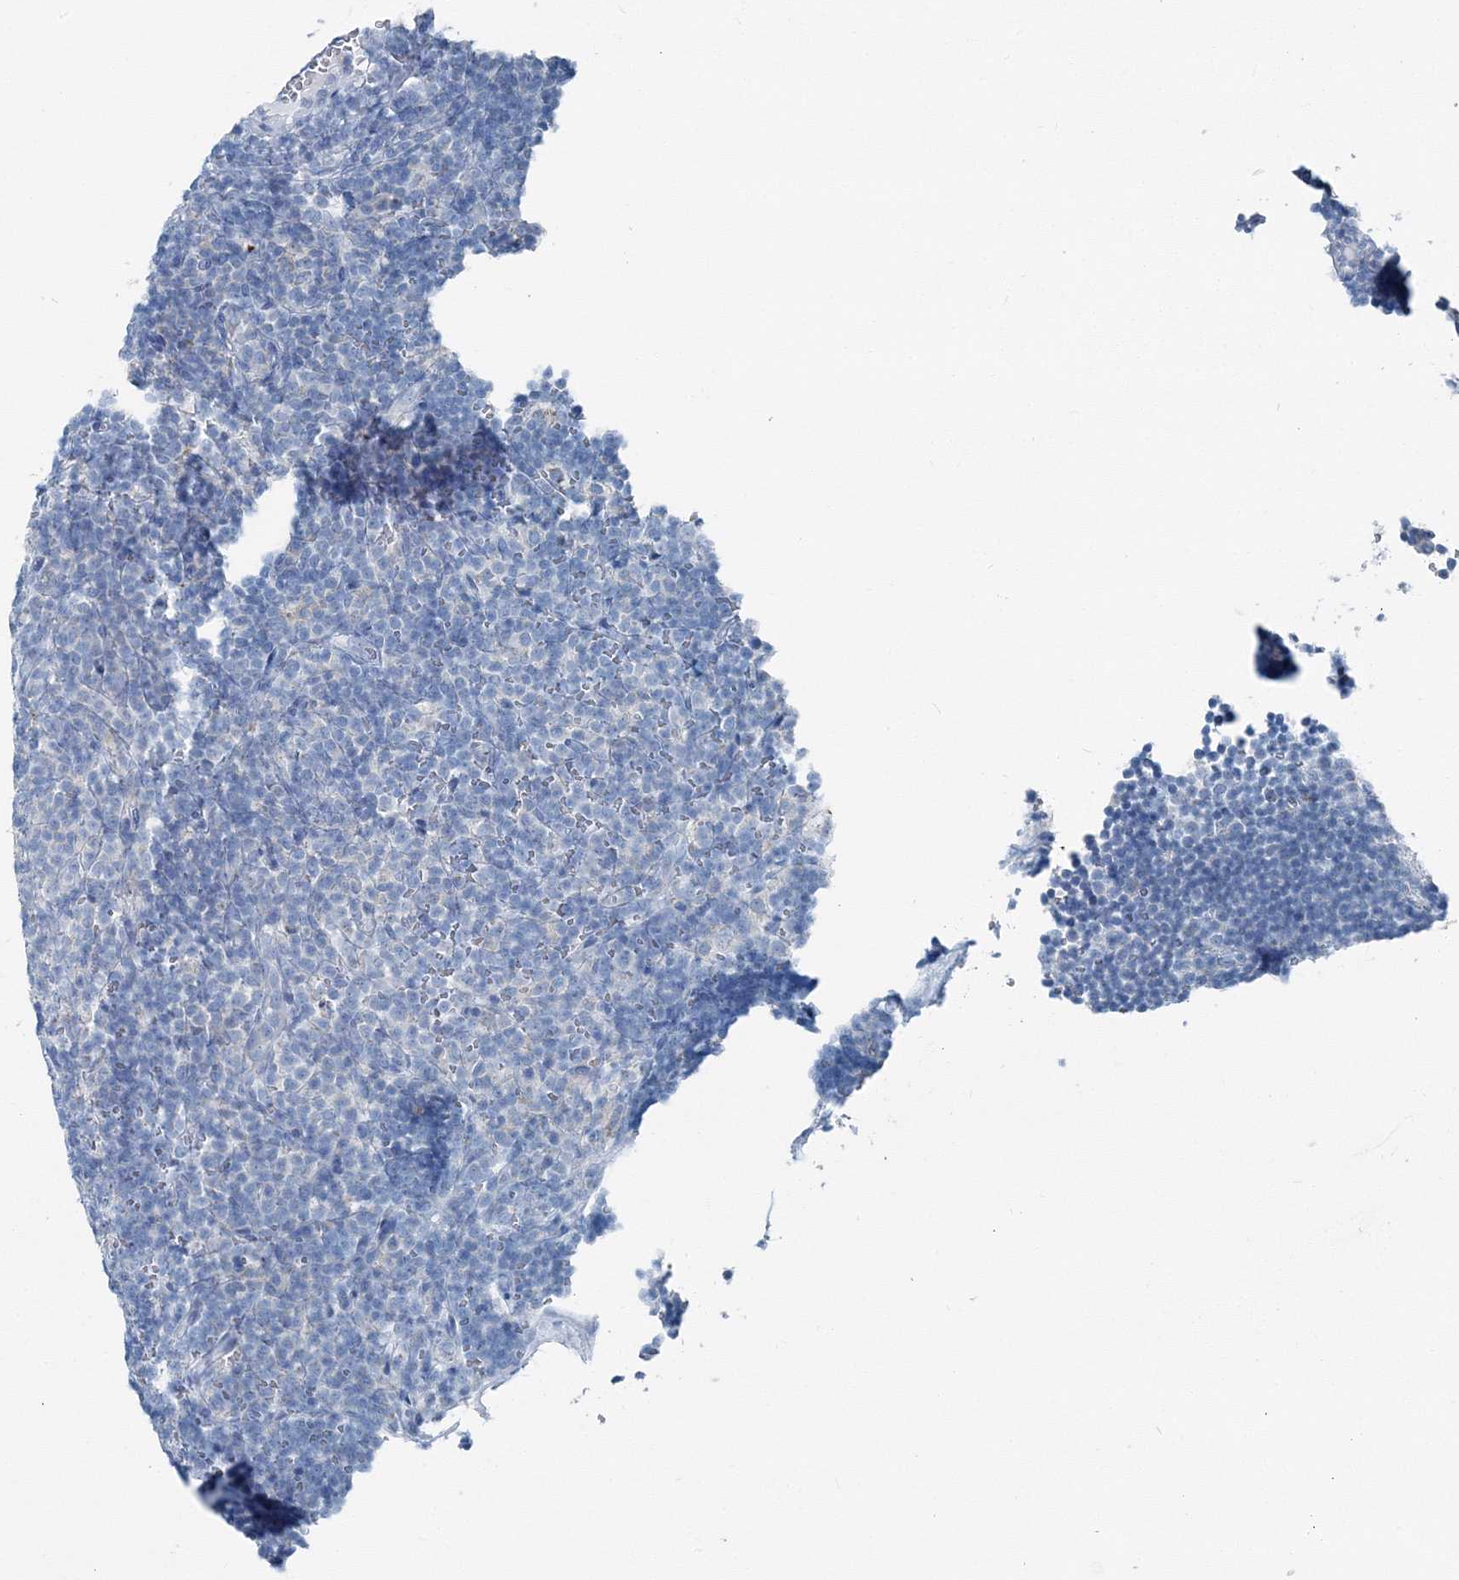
{"staining": {"intensity": "negative", "quantity": "none", "location": "none"}, "tissue": "lymphoma", "cell_type": "Tumor cells", "image_type": "cancer", "snomed": [{"axis": "morphology", "description": "Hodgkin's disease, NOS"}, {"axis": "topography", "description": "Lymph node"}], "caption": "There is no significant staining in tumor cells of lymphoma.", "gene": "GABARAPL2", "patient": {"sex": "female", "age": 57}}